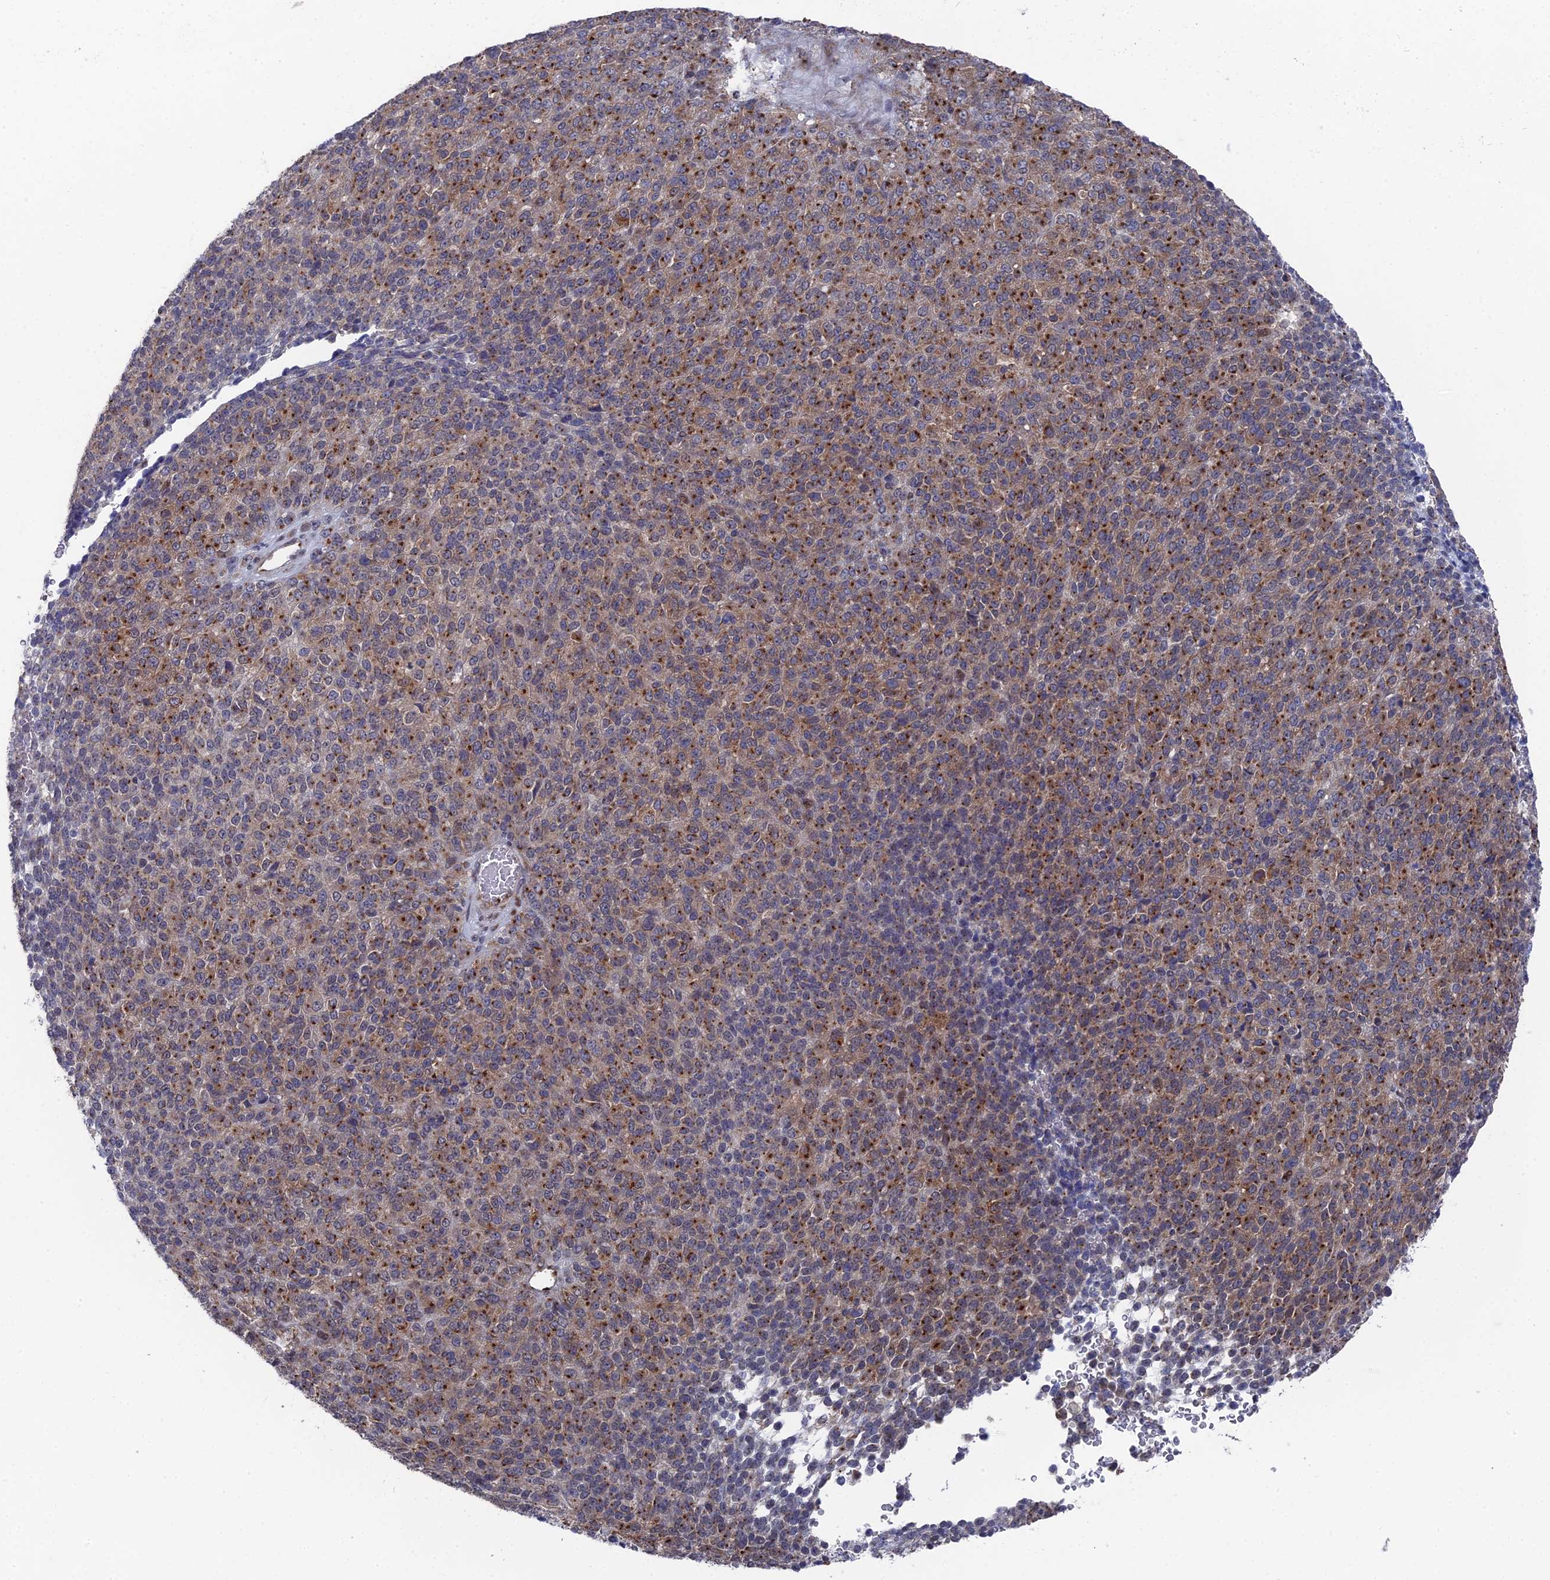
{"staining": {"intensity": "strong", "quantity": ">75%", "location": "cytoplasmic/membranous"}, "tissue": "melanoma", "cell_type": "Tumor cells", "image_type": "cancer", "snomed": [{"axis": "morphology", "description": "Malignant melanoma, Metastatic site"}, {"axis": "topography", "description": "Brain"}], "caption": "Immunohistochemical staining of human malignant melanoma (metastatic site) reveals strong cytoplasmic/membranous protein positivity in approximately >75% of tumor cells.", "gene": "FHIP2A", "patient": {"sex": "female", "age": 56}}